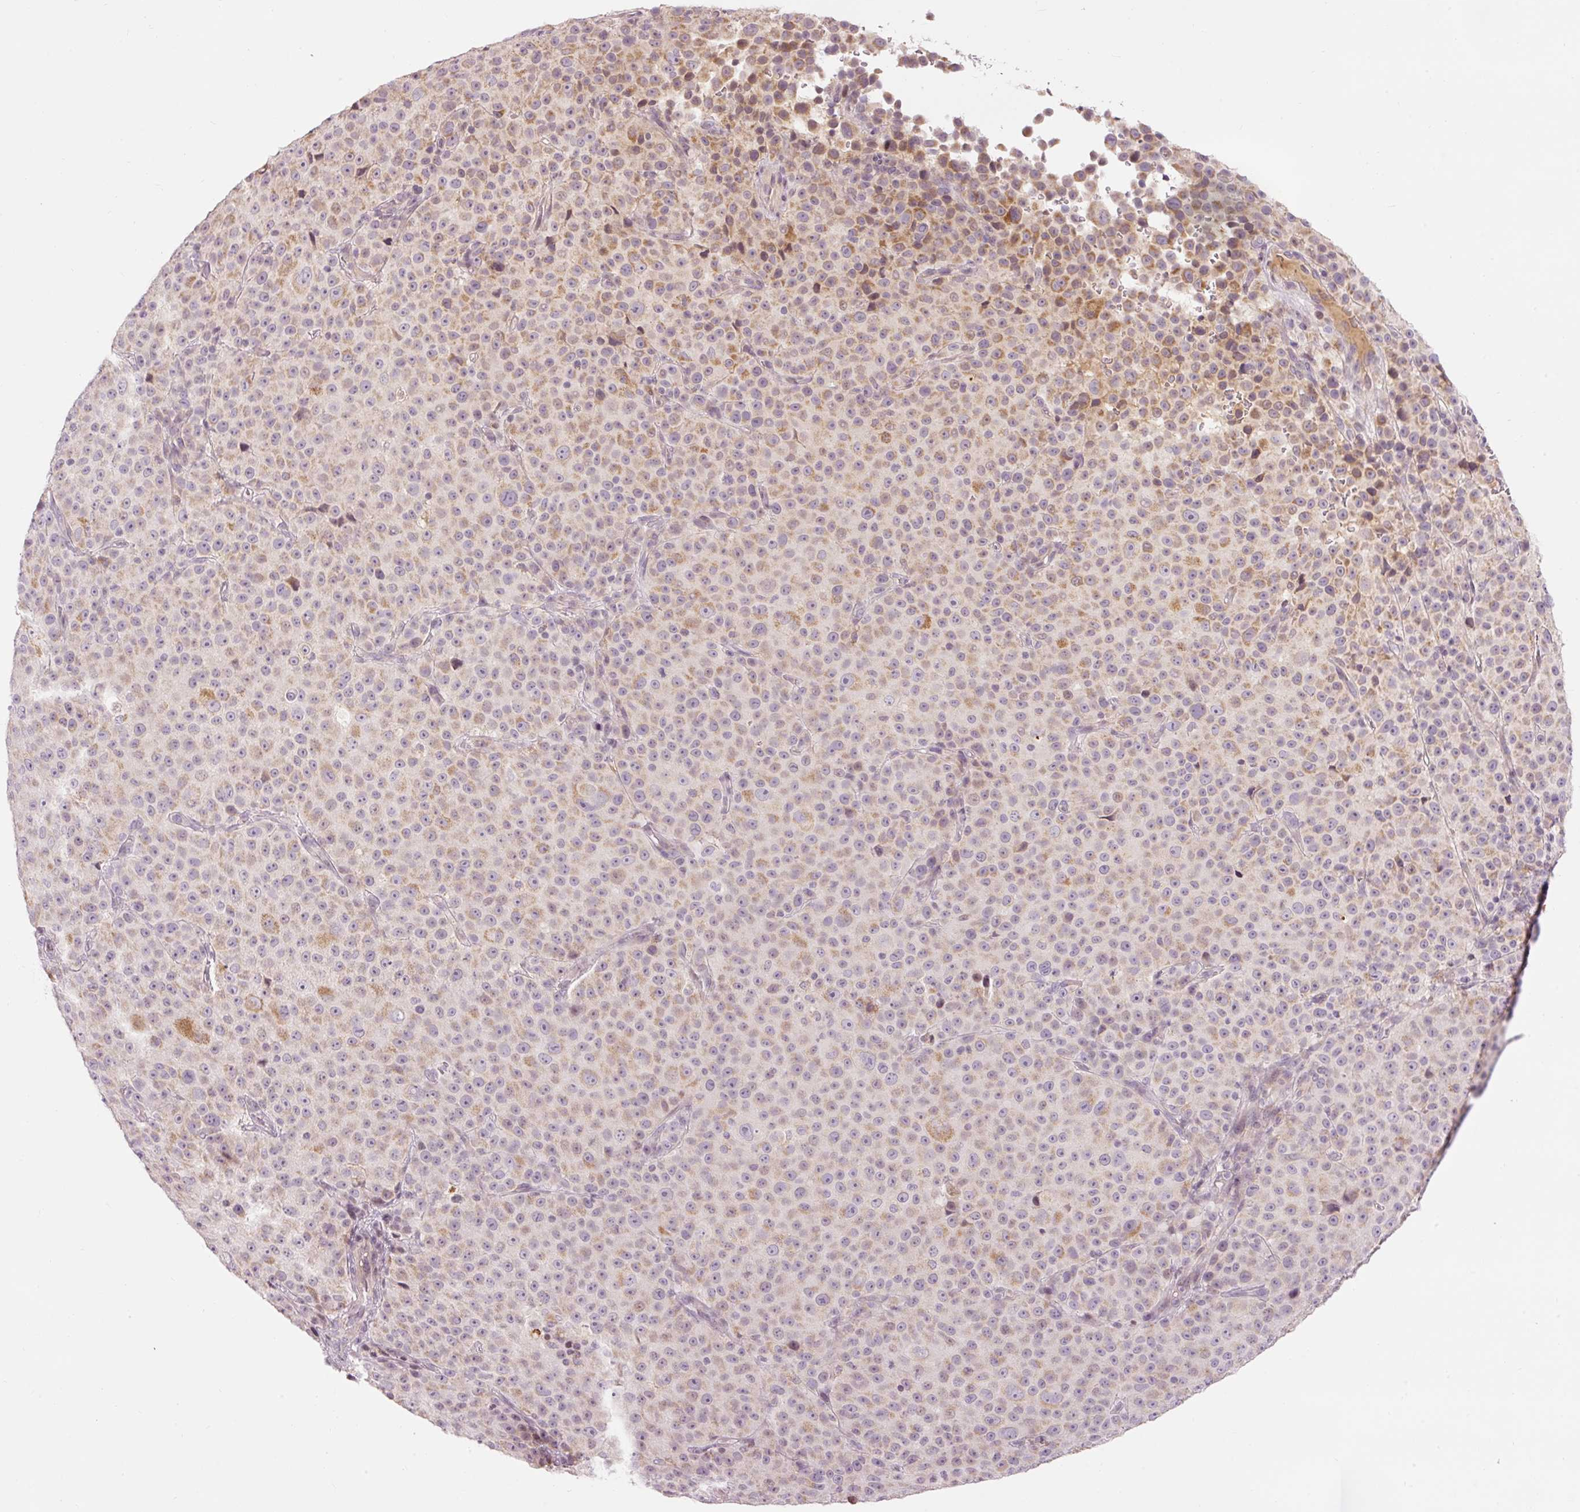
{"staining": {"intensity": "weak", "quantity": ">75%", "location": "cytoplasmic/membranous"}, "tissue": "melanoma", "cell_type": "Tumor cells", "image_type": "cancer", "snomed": [{"axis": "morphology", "description": "Malignant melanoma, Metastatic site"}, {"axis": "topography", "description": "Skin"}, {"axis": "topography", "description": "Lymph node"}], "caption": "About >75% of tumor cells in malignant melanoma (metastatic site) demonstrate weak cytoplasmic/membranous protein positivity as visualized by brown immunohistochemical staining.", "gene": "ABHD11", "patient": {"sex": "male", "age": 66}}